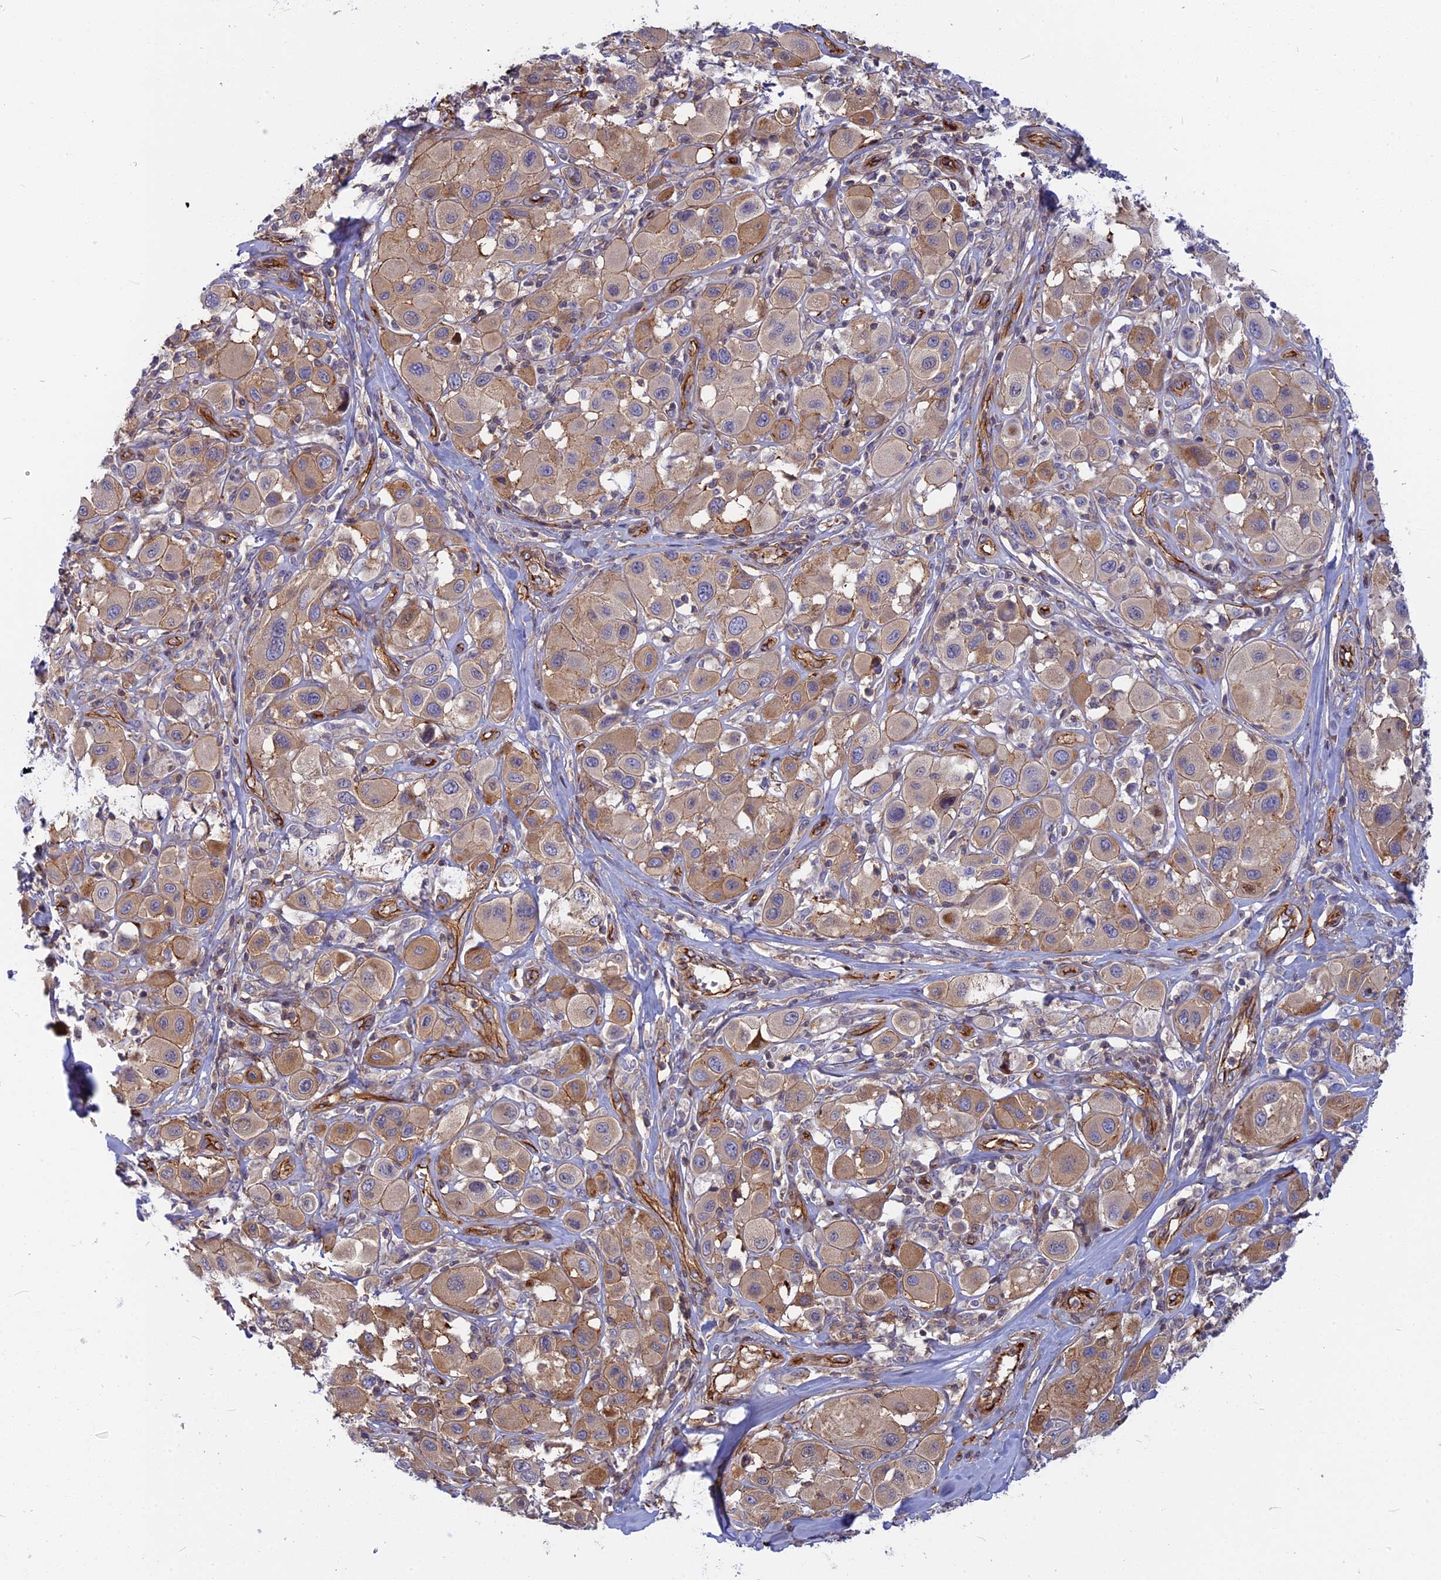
{"staining": {"intensity": "moderate", "quantity": ">75%", "location": "cytoplasmic/membranous"}, "tissue": "melanoma", "cell_type": "Tumor cells", "image_type": "cancer", "snomed": [{"axis": "morphology", "description": "Malignant melanoma, Metastatic site"}, {"axis": "topography", "description": "Skin"}], "caption": "Immunohistochemical staining of malignant melanoma (metastatic site) reveals medium levels of moderate cytoplasmic/membranous protein positivity in about >75% of tumor cells. Nuclei are stained in blue.", "gene": "CNBD2", "patient": {"sex": "male", "age": 41}}